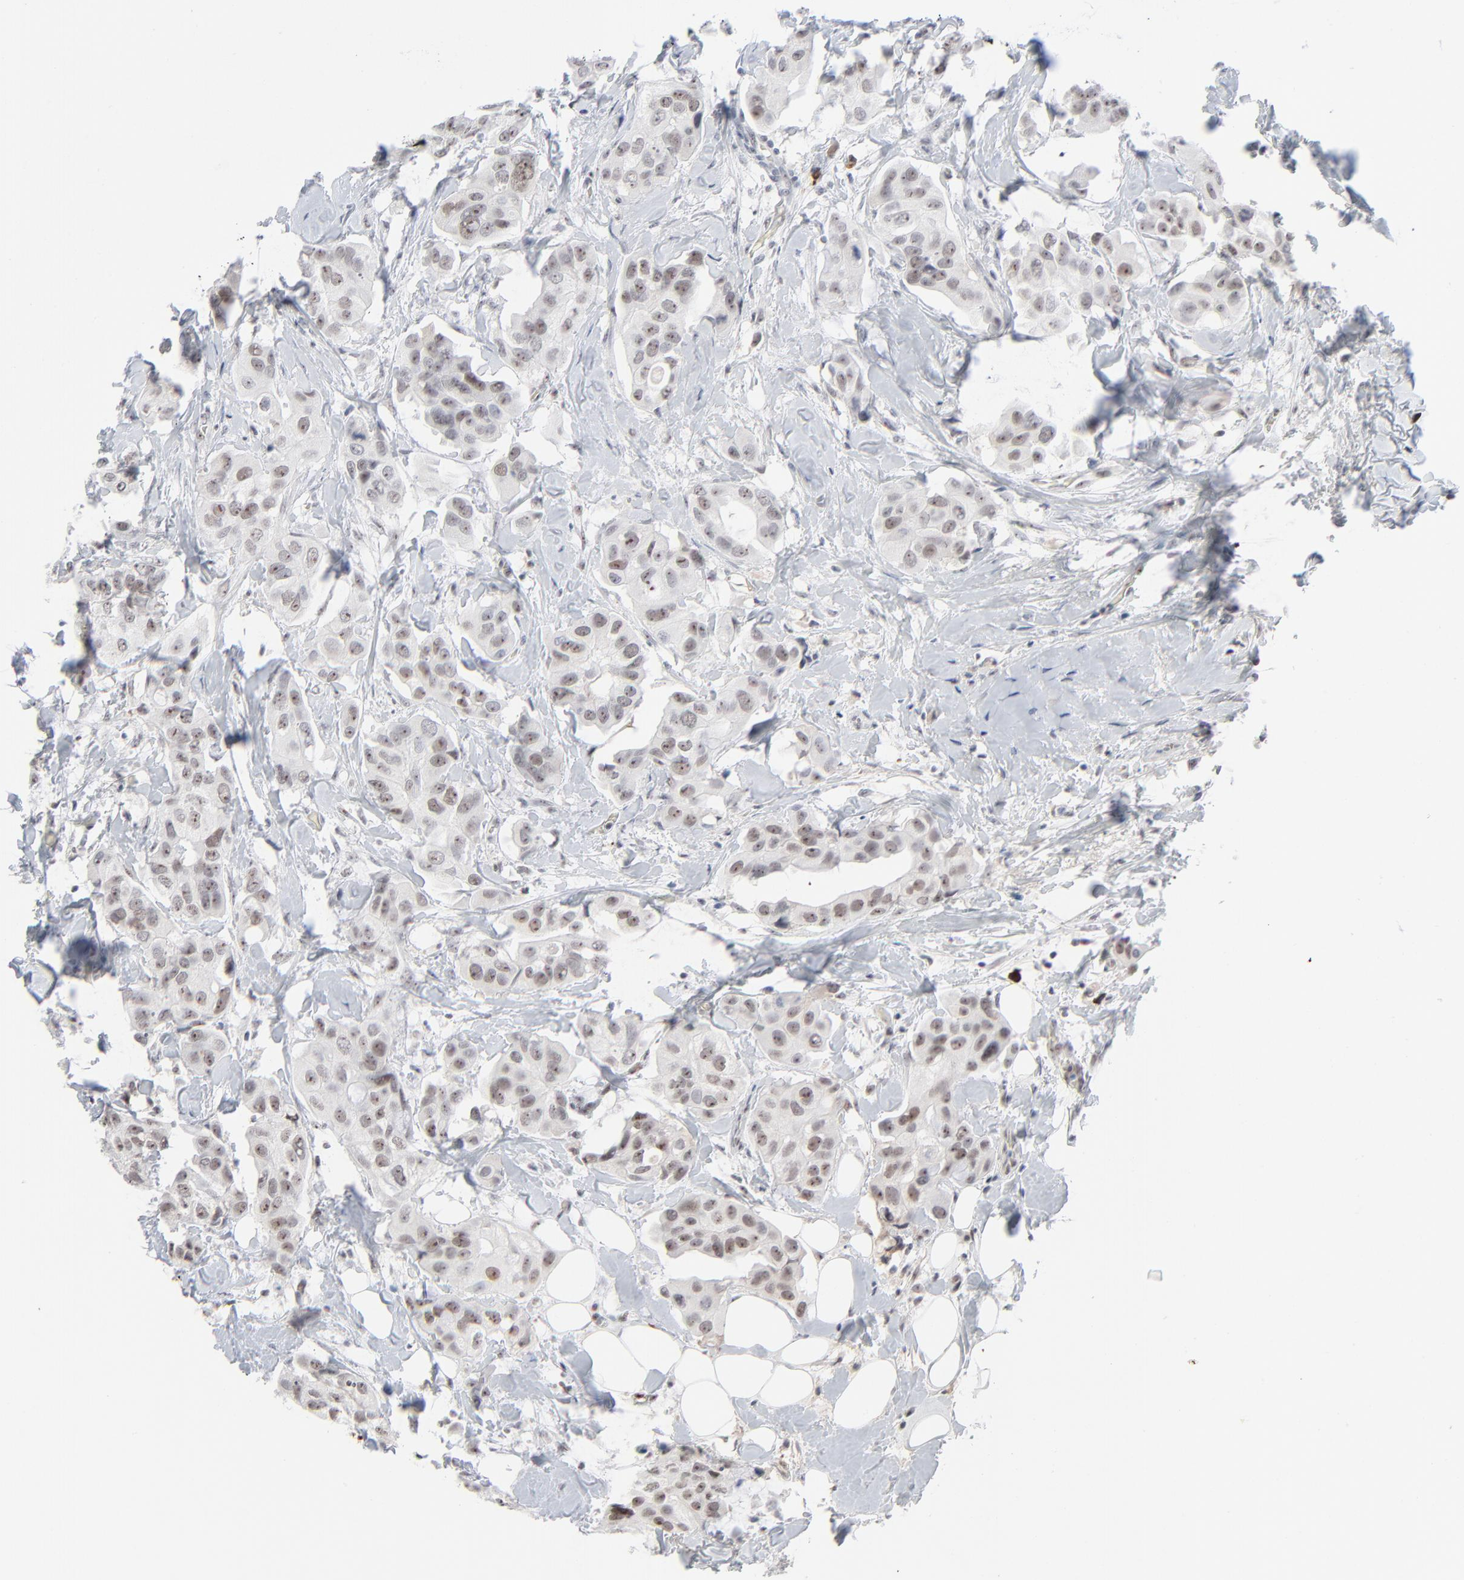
{"staining": {"intensity": "weak", "quantity": "25%-75%", "location": "nuclear"}, "tissue": "breast cancer", "cell_type": "Tumor cells", "image_type": "cancer", "snomed": [{"axis": "morphology", "description": "Duct carcinoma"}, {"axis": "topography", "description": "Breast"}], "caption": "An image of human breast cancer stained for a protein shows weak nuclear brown staining in tumor cells.", "gene": "MPHOSPH6", "patient": {"sex": "female", "age": 40}}